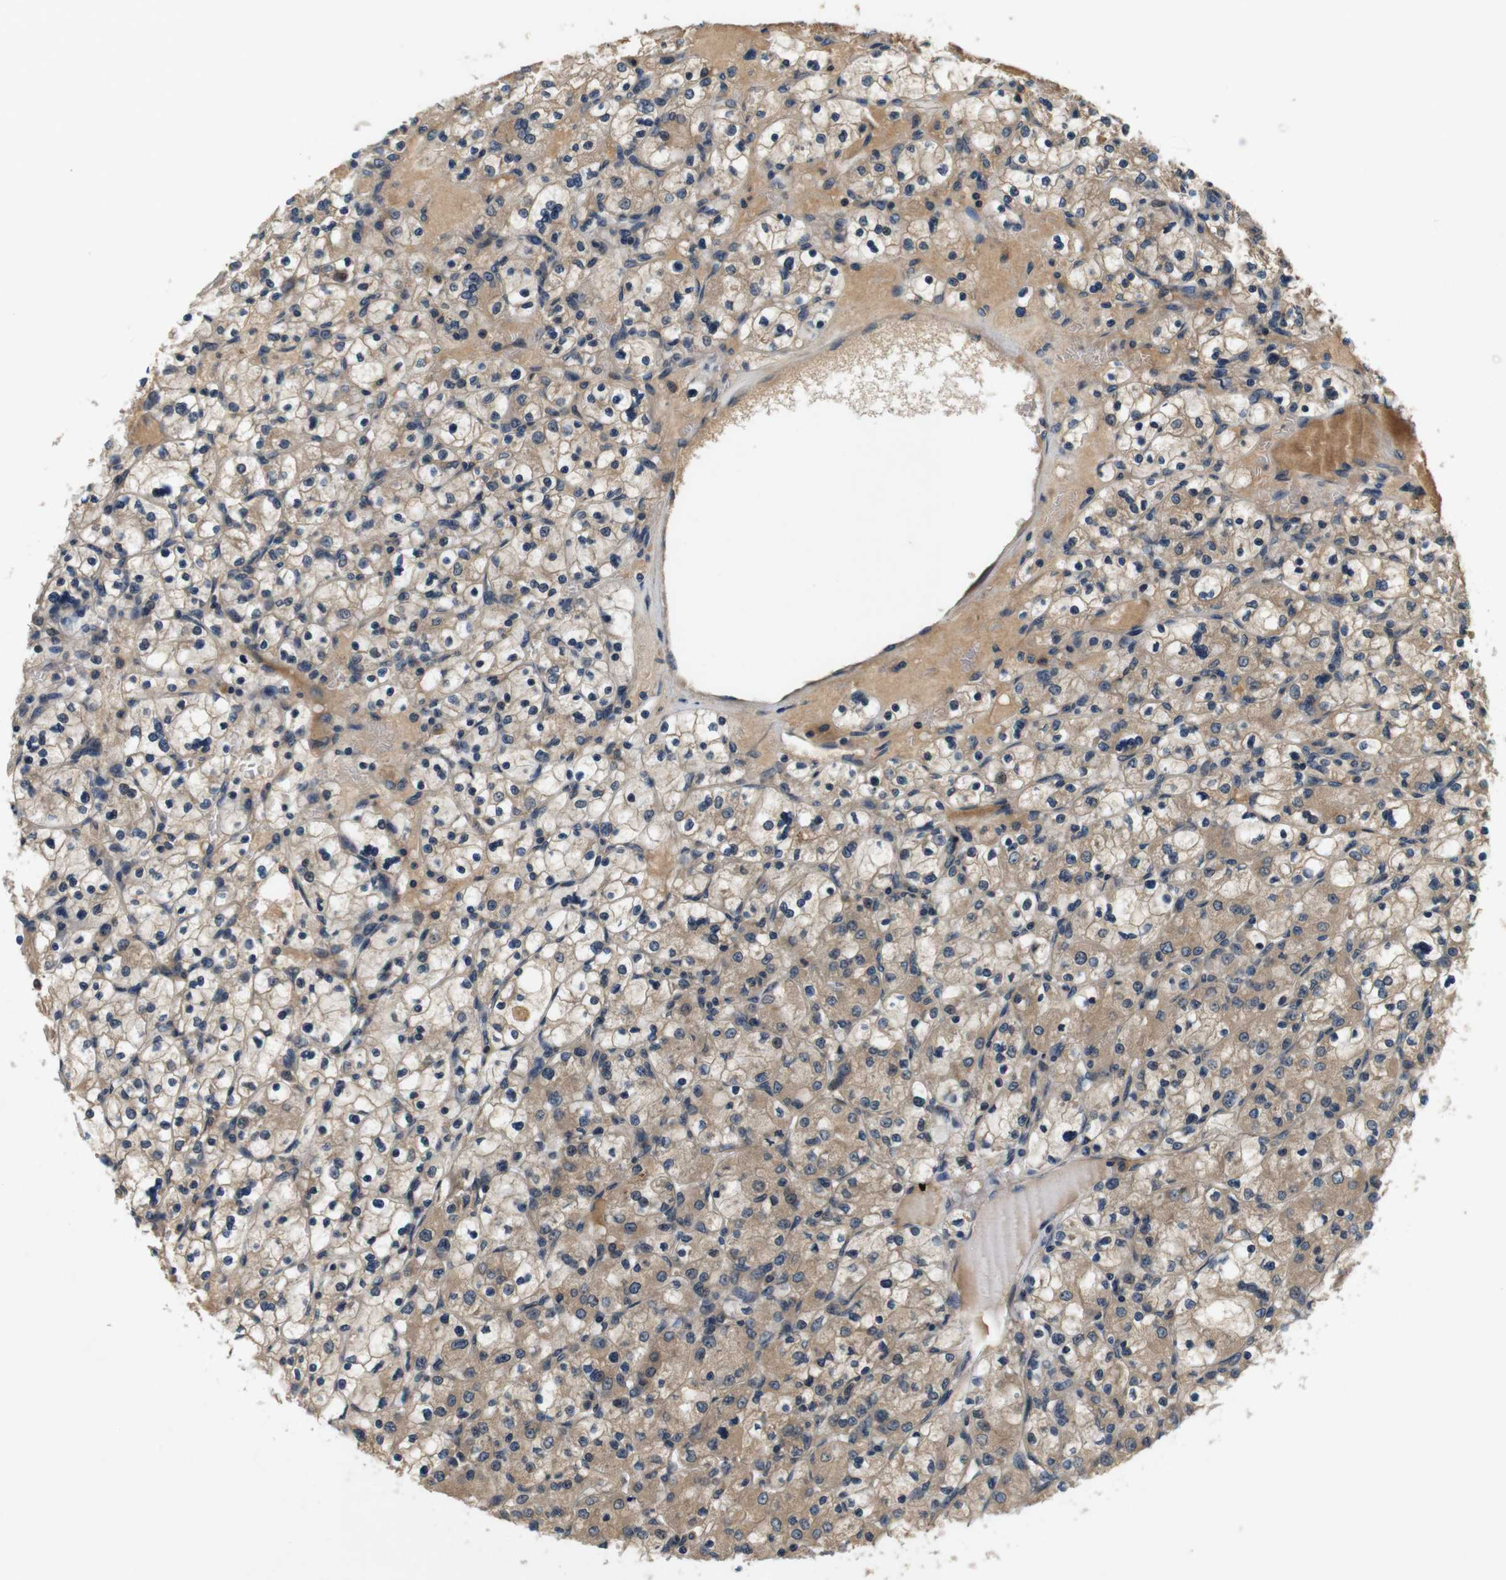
{"staining": {"intensity": "weak", "quantity": ">75%", "location": "cytoplasmic/membranous"}, "tissue": "renal cancer", "cell_type": "Tumor cells", "image_type": "cancer", "snomed": [{"axis": "morphology", "description": "Adenocarcinoma, NOS"}, {"axis": "topography", "description": "Kidney"}], "caption": "Weak cytoplasmic/membranous staining for a protein is appreciated in approximately >75% of tumor cells of renal cancer (adenocarcinoma) using IHC.", "gene": "NFKBIE", "patient": {"sex": "female", "age": 83}}